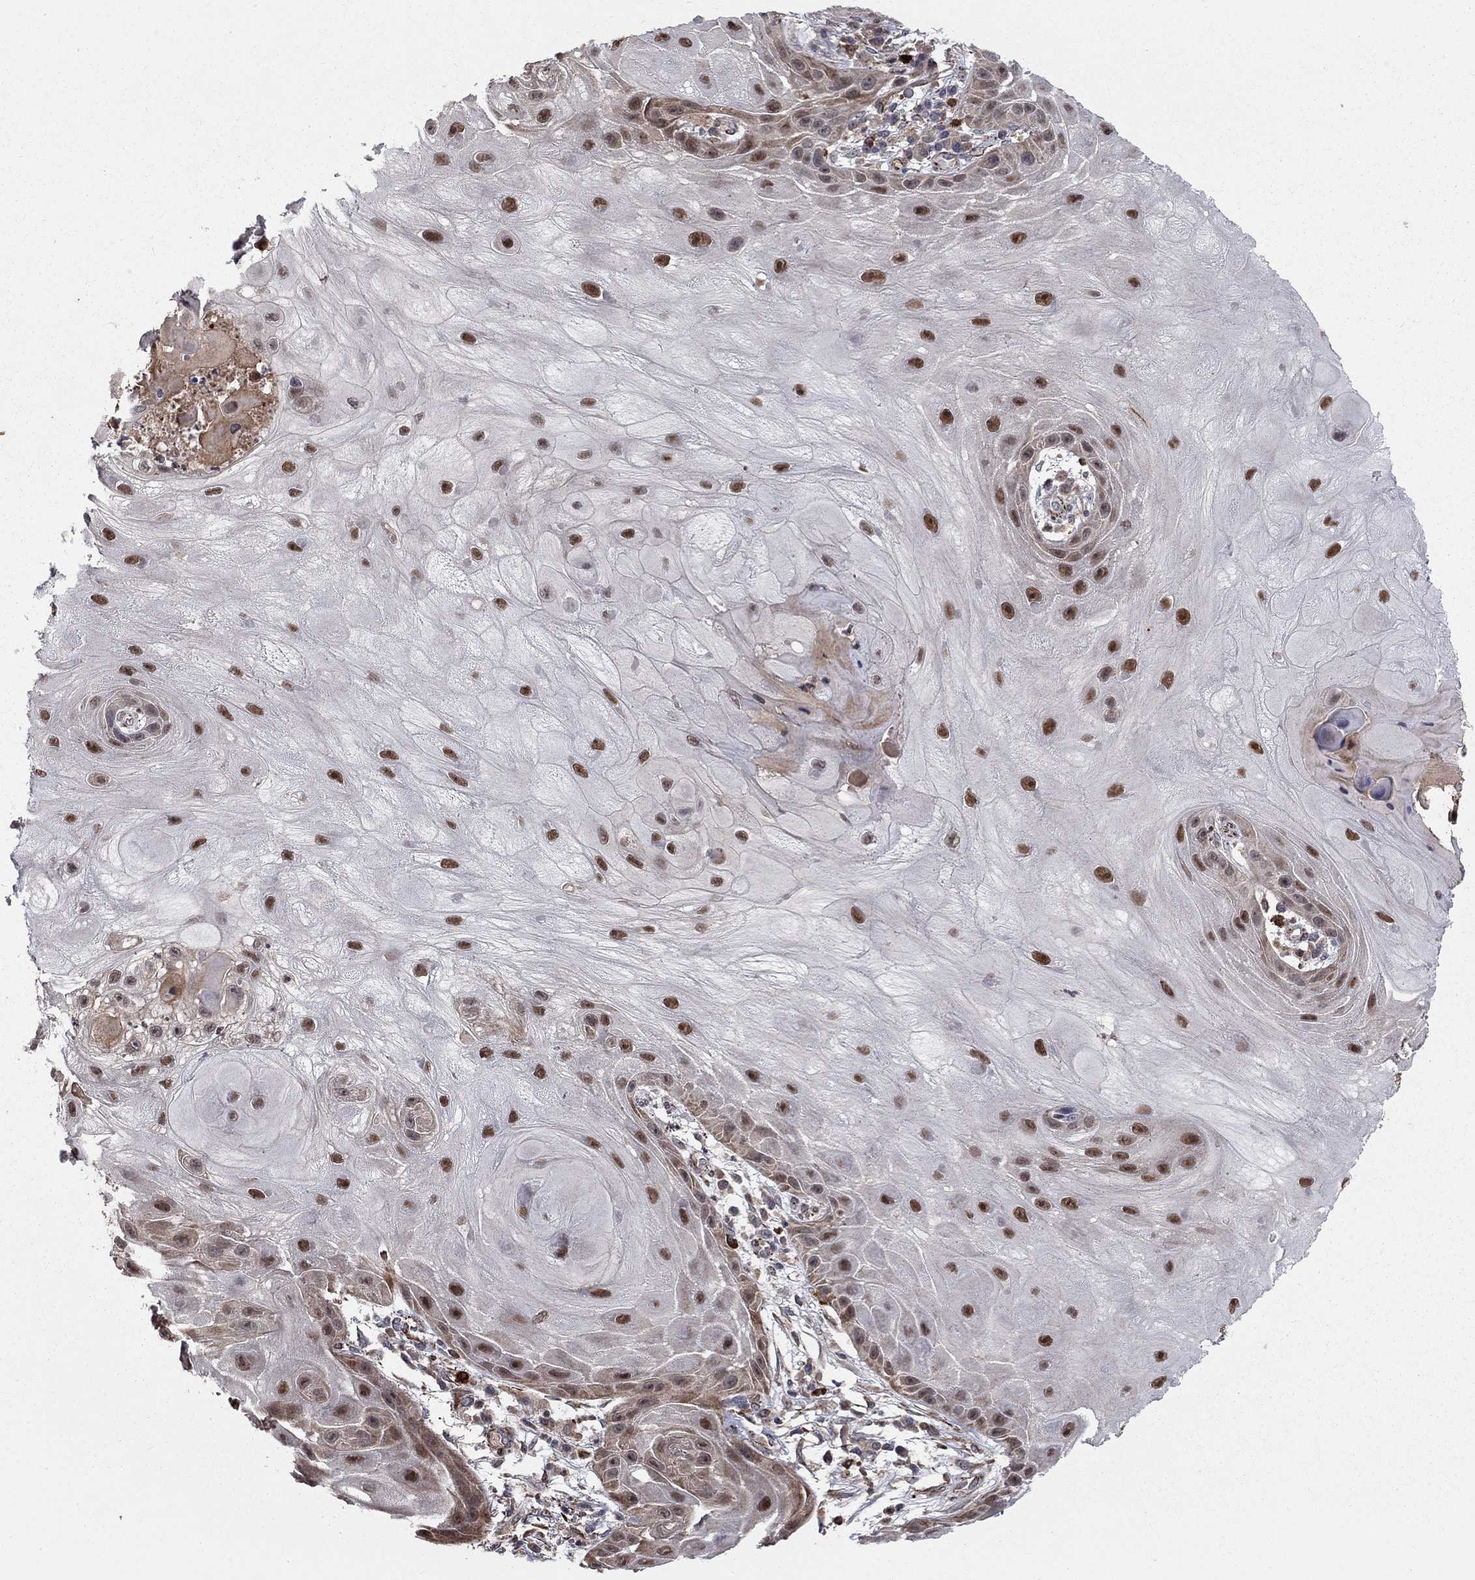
{"staining": {"intensity": "strong", "quantity": "<25%", "location": "nuclear"}, "tissue": "skin cancer", "cell_type": "Tumor cells", "image_type": "cancer", "snomed": [{"axis": "morphology", "description": "Normal tissue, NOS"}, {"axis": "morphology", "description": "Squamous cell carcinoma, NOS"}, {"axis": "topography", "description": "Skin"}], "caption": "This is an image of IHC staining of skin cancer, which shows strong positivity in the nuclear of tumor cells.", "gene": "MSRA", "patient": {"sex": "male", "age": 79}}